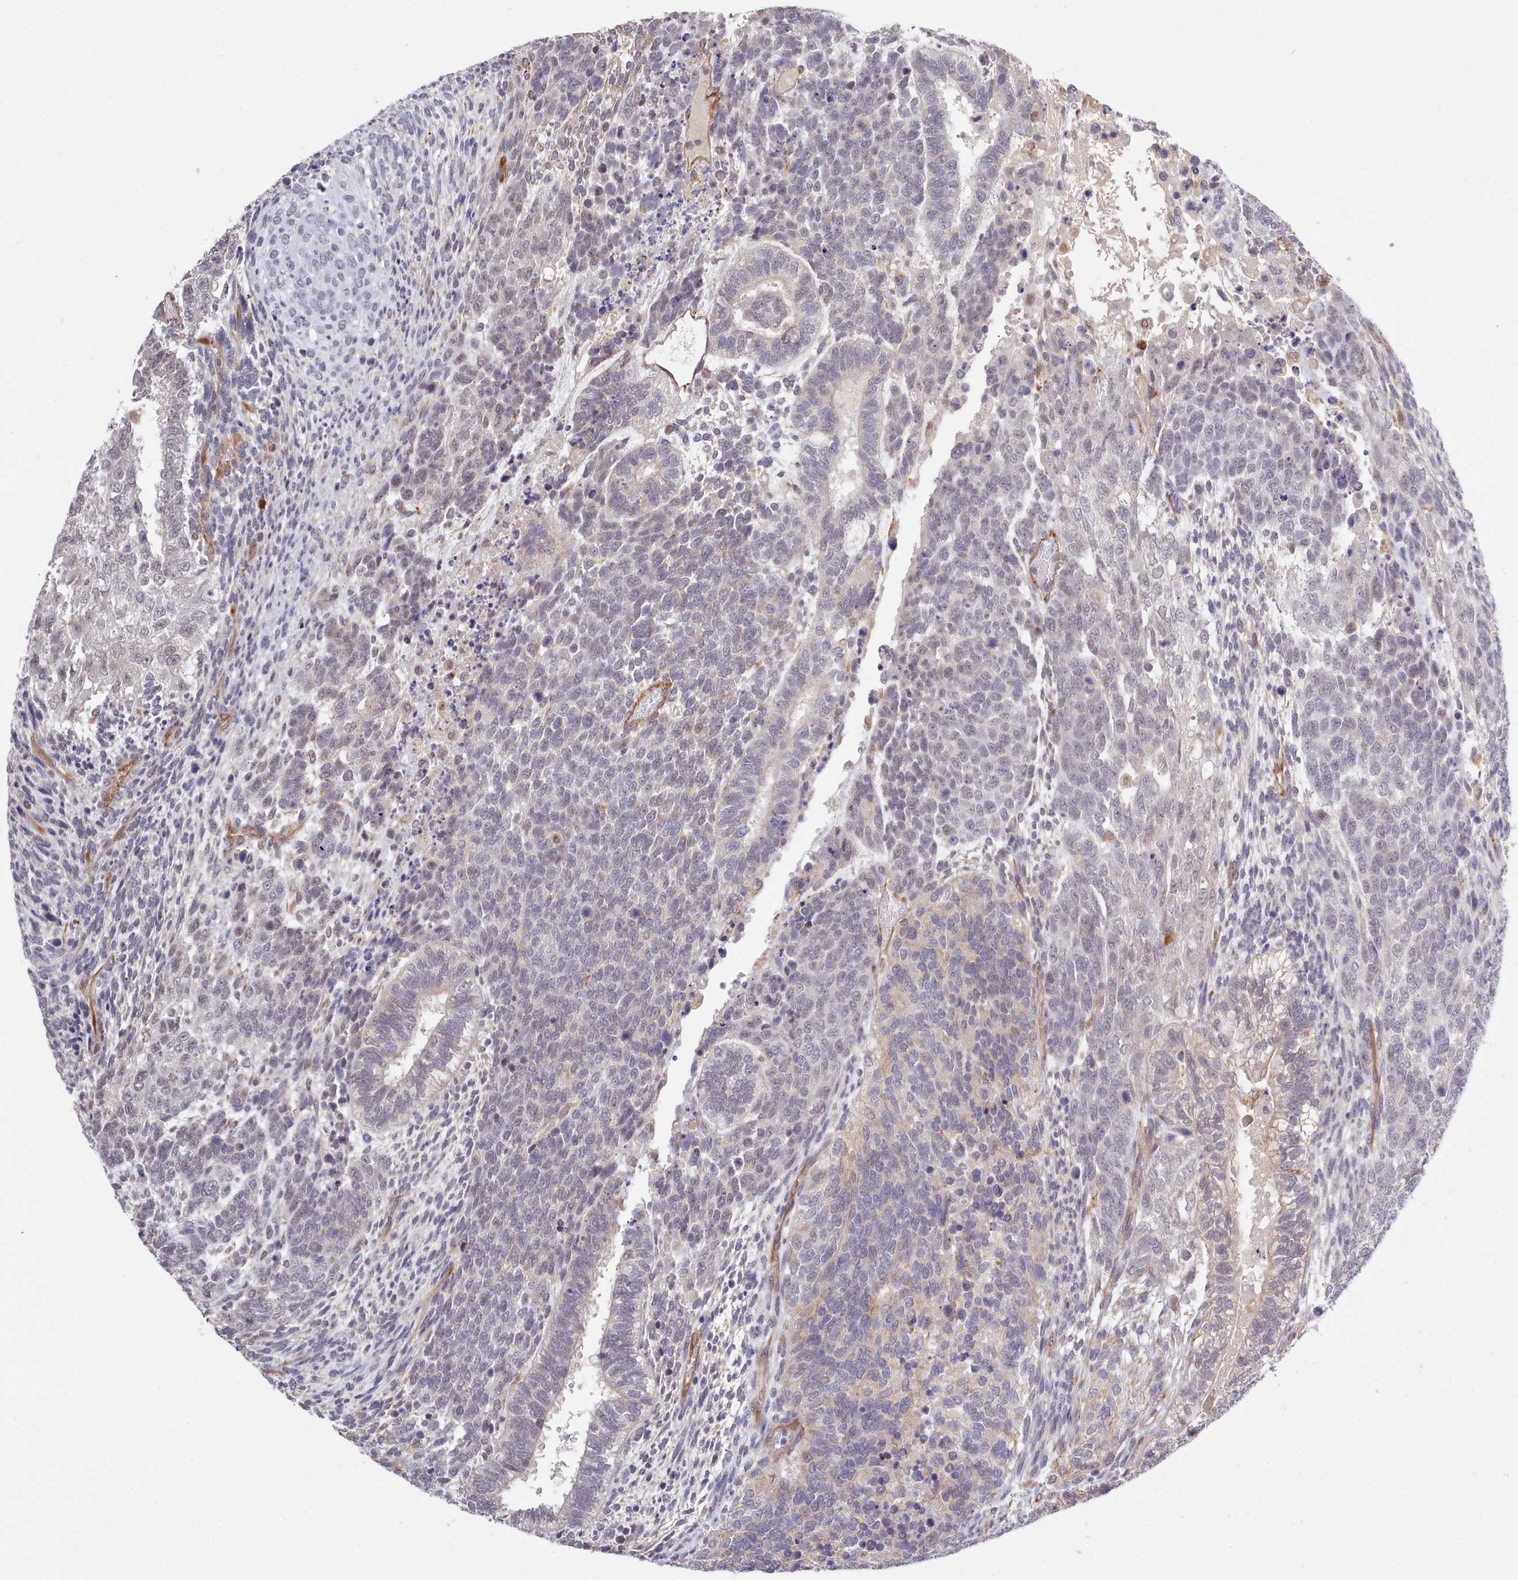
{"staining": {"intensity": "weak", "quantity": "25%-75%", "location": "nuclear"}, "tissue": "testis cancer", "cell_type": "Tumor cells", "image_type": "cancer", "snomed": [{"axis": "morphology", "description": "Carcinoma, Embryonal, NOS"}, {"axis": "topography", "description": "Testis"}], "caption": "Tumor cells display low levels of weak nuclear positivity in about 25%-75% of cells in human testis cancer.", "gene": "ZC3H13", "patient": {"sex": "male", "age": 23}}